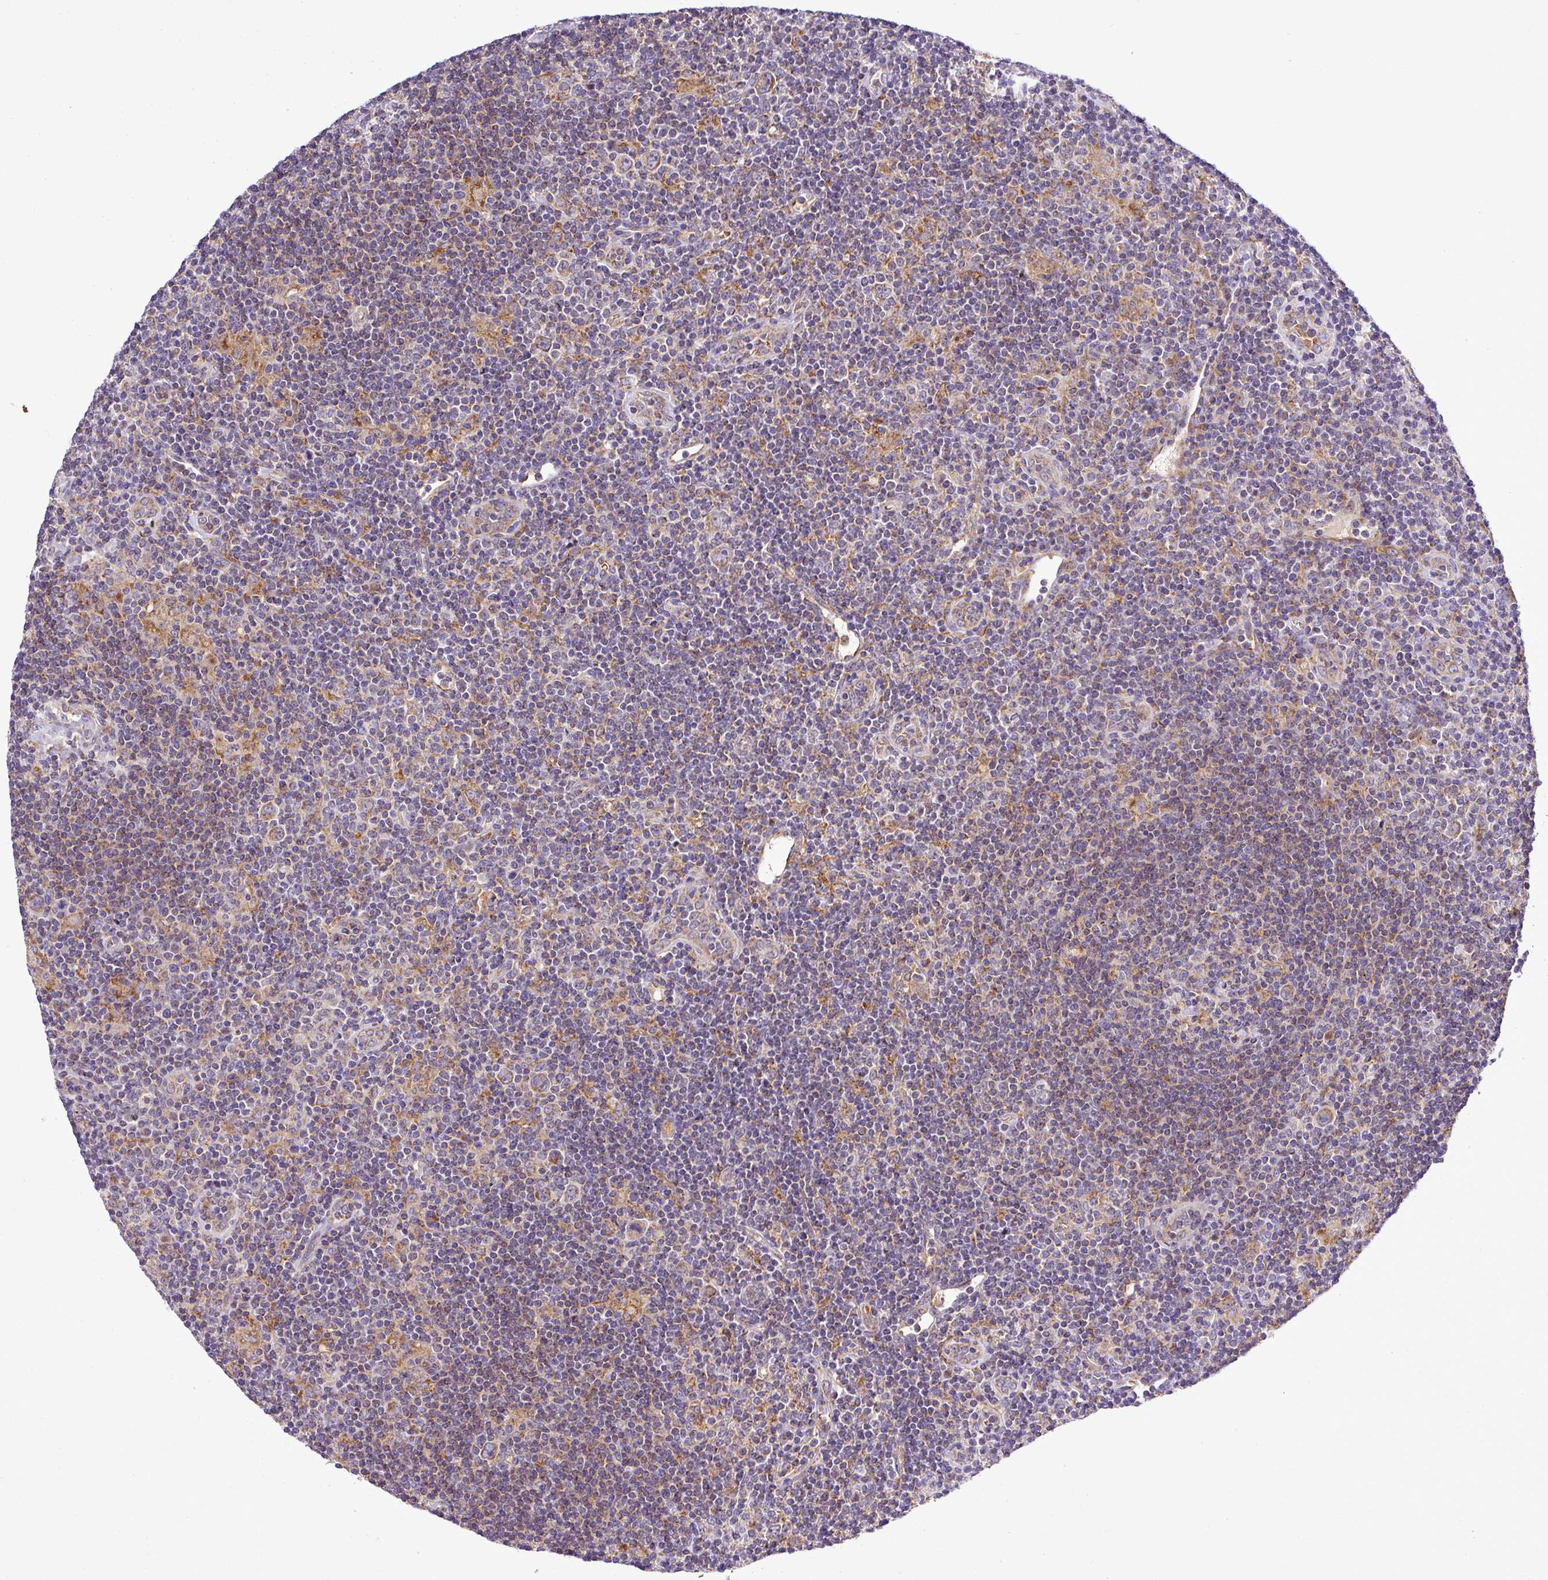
{"staining": {"intensity": "moderate", "quantity": "25%-75%", "location": "cytoplasmic/membranous"}, "tissue": "lymphoma", "cell_type": "Tumor cells", "image_type": "cancer", "snomed": [{"axis": "morphology", "description": "Hodgkin's disease, NOS"}, {"axis": "topography", "description": "Lymph node"}], "caption": "Hodgkin's disease tissue reveals moderate cytoplasmic/membranous staining in approximately 25%-75% of tumor cells", "gene": "ZNF513", "patient": {"sex": "female", "age": 57}}